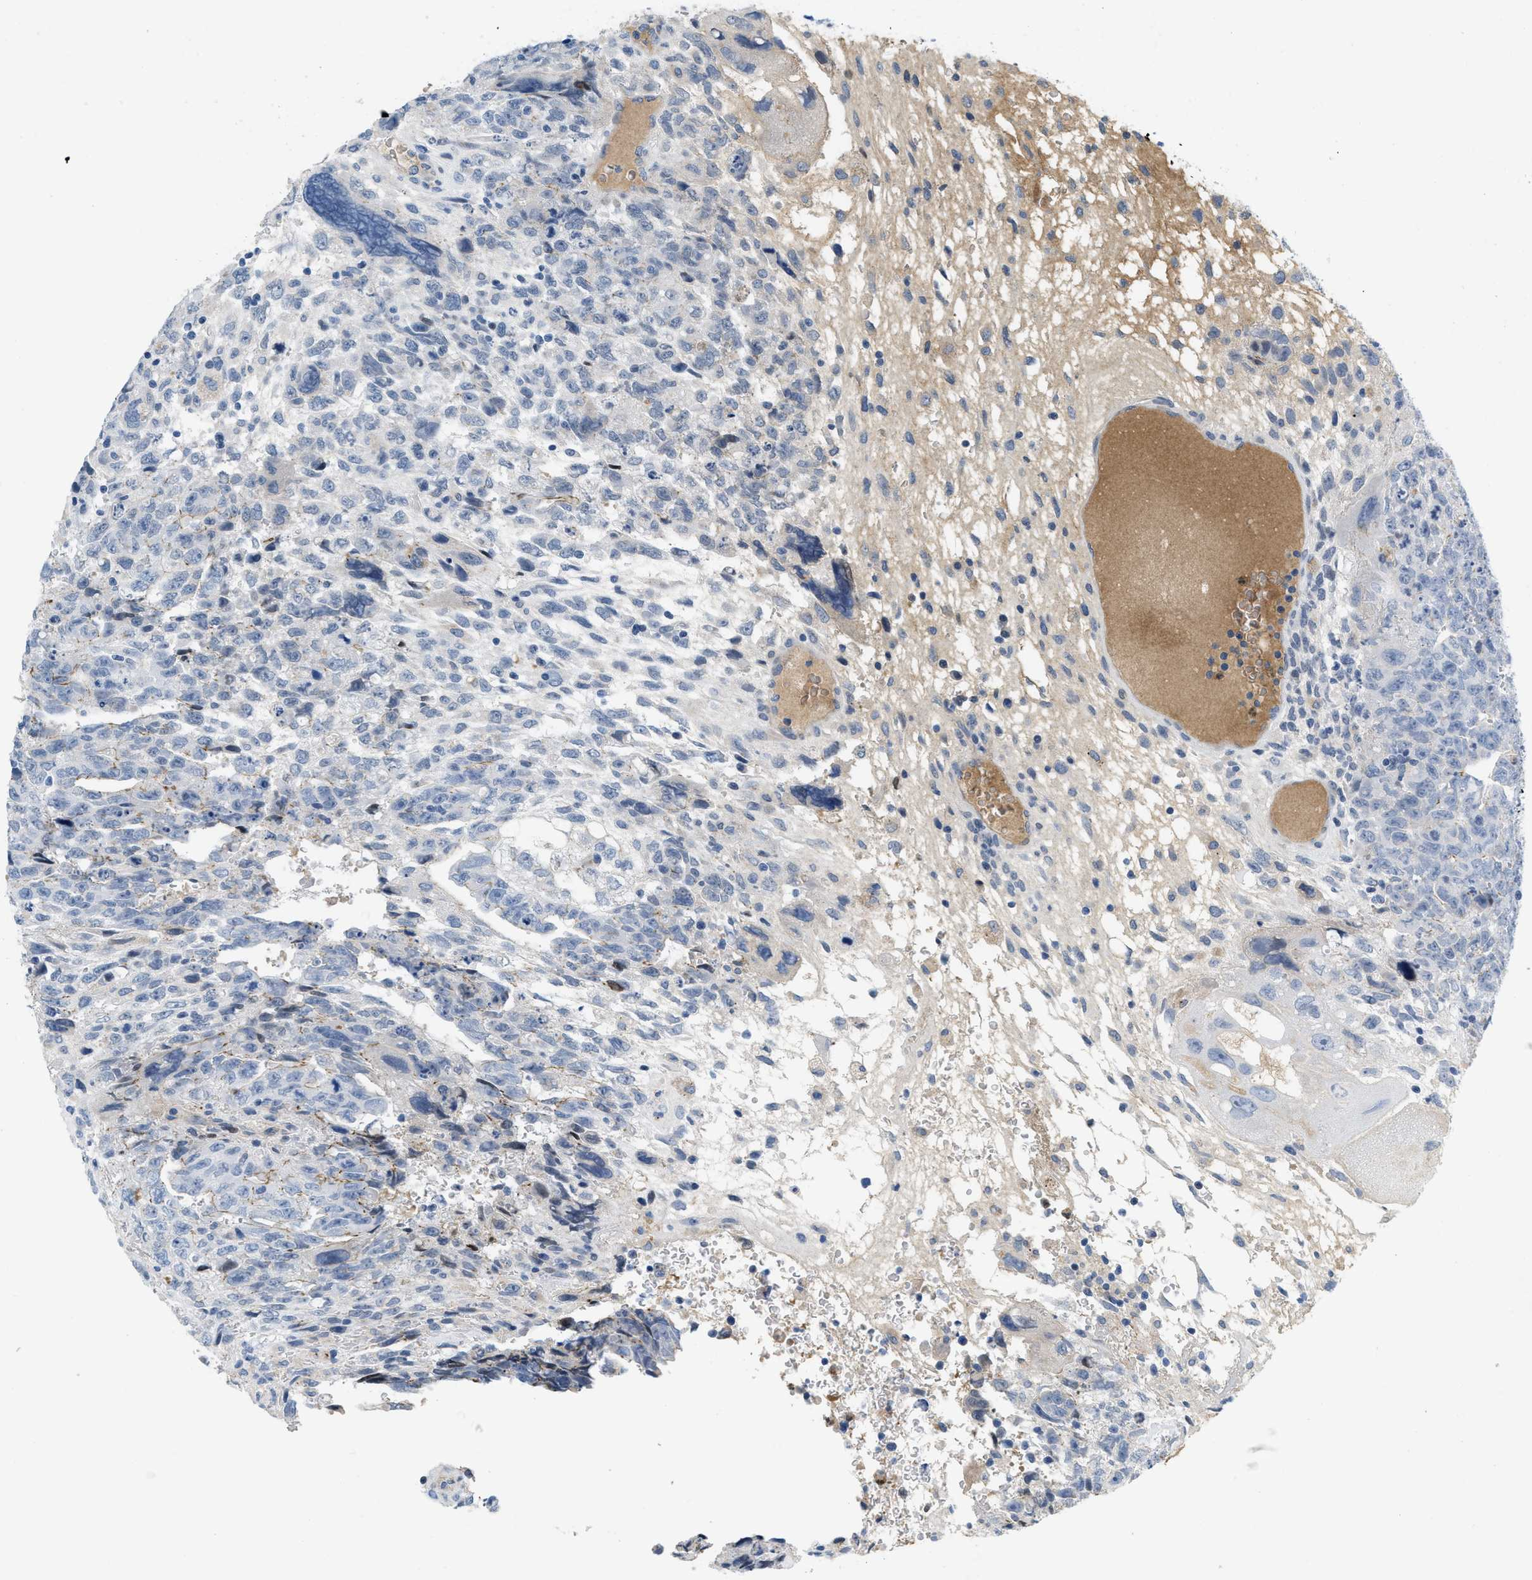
{"staining": {"intensity": "negative", "quantity": "none", "location": "none"}, "tissue": "testis cancer", "cell_type": "Tumor cells", "image_type": "cancer", "snomed": [{"axis": "morphology", "description": "Carcinoma, Embryonal, NOS"}, {"axis": "topography", "description": "Testis"}], "caption": "Tumor cells are negative for protein expression in human embryonal carcinoma (testis). The staining was performed using DAB (3,3'-diaminobenzidine) to visualize the protein expression in brown, while the nuclei were stained in blue with hematoxylin (Magnification: 20x).", "gene": "CRB3", "patient": {"sex": "male", "age": 28}}